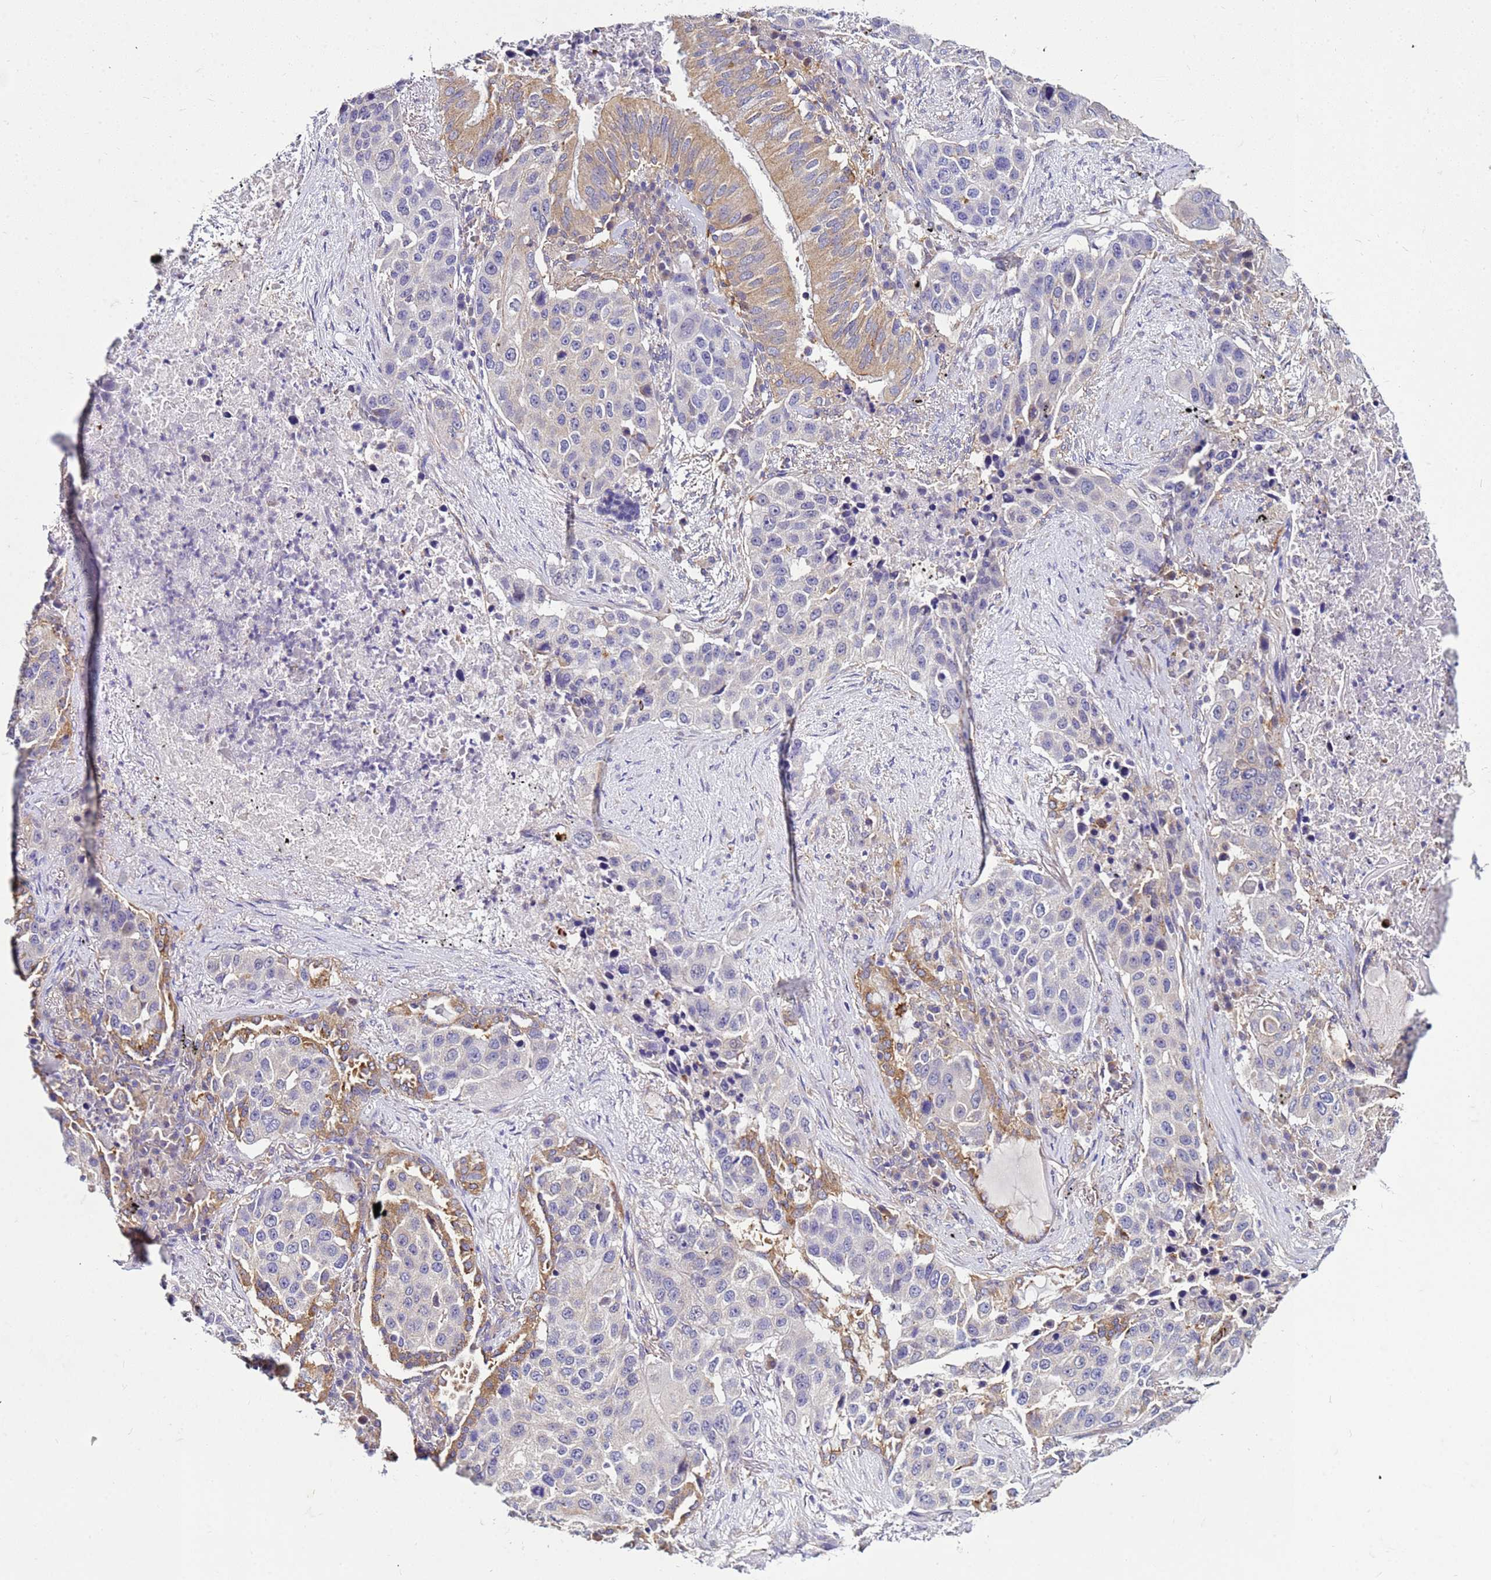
{"staining": {"intensity": "negative", "quantity": "none", "location": "none"}, "tissue": "lung cancer", "cell_type": "Tumor cells", "image_type": "cancer", "snomed": [{"axis": "morphology", "description": "Squamous cell carcinoma, NOS"}, {"axis": "topography", "description": "Lung"}], "caption": "The photomicrograph displays no significant expression in tumor cells of squamous cell carcinoma (lung). The staining is performed using DAB brown chromogen with nuclei counter-stained in using hematoxylin.", "gene": "PKD1", "patient": {"sex": "female", "age": 63}}